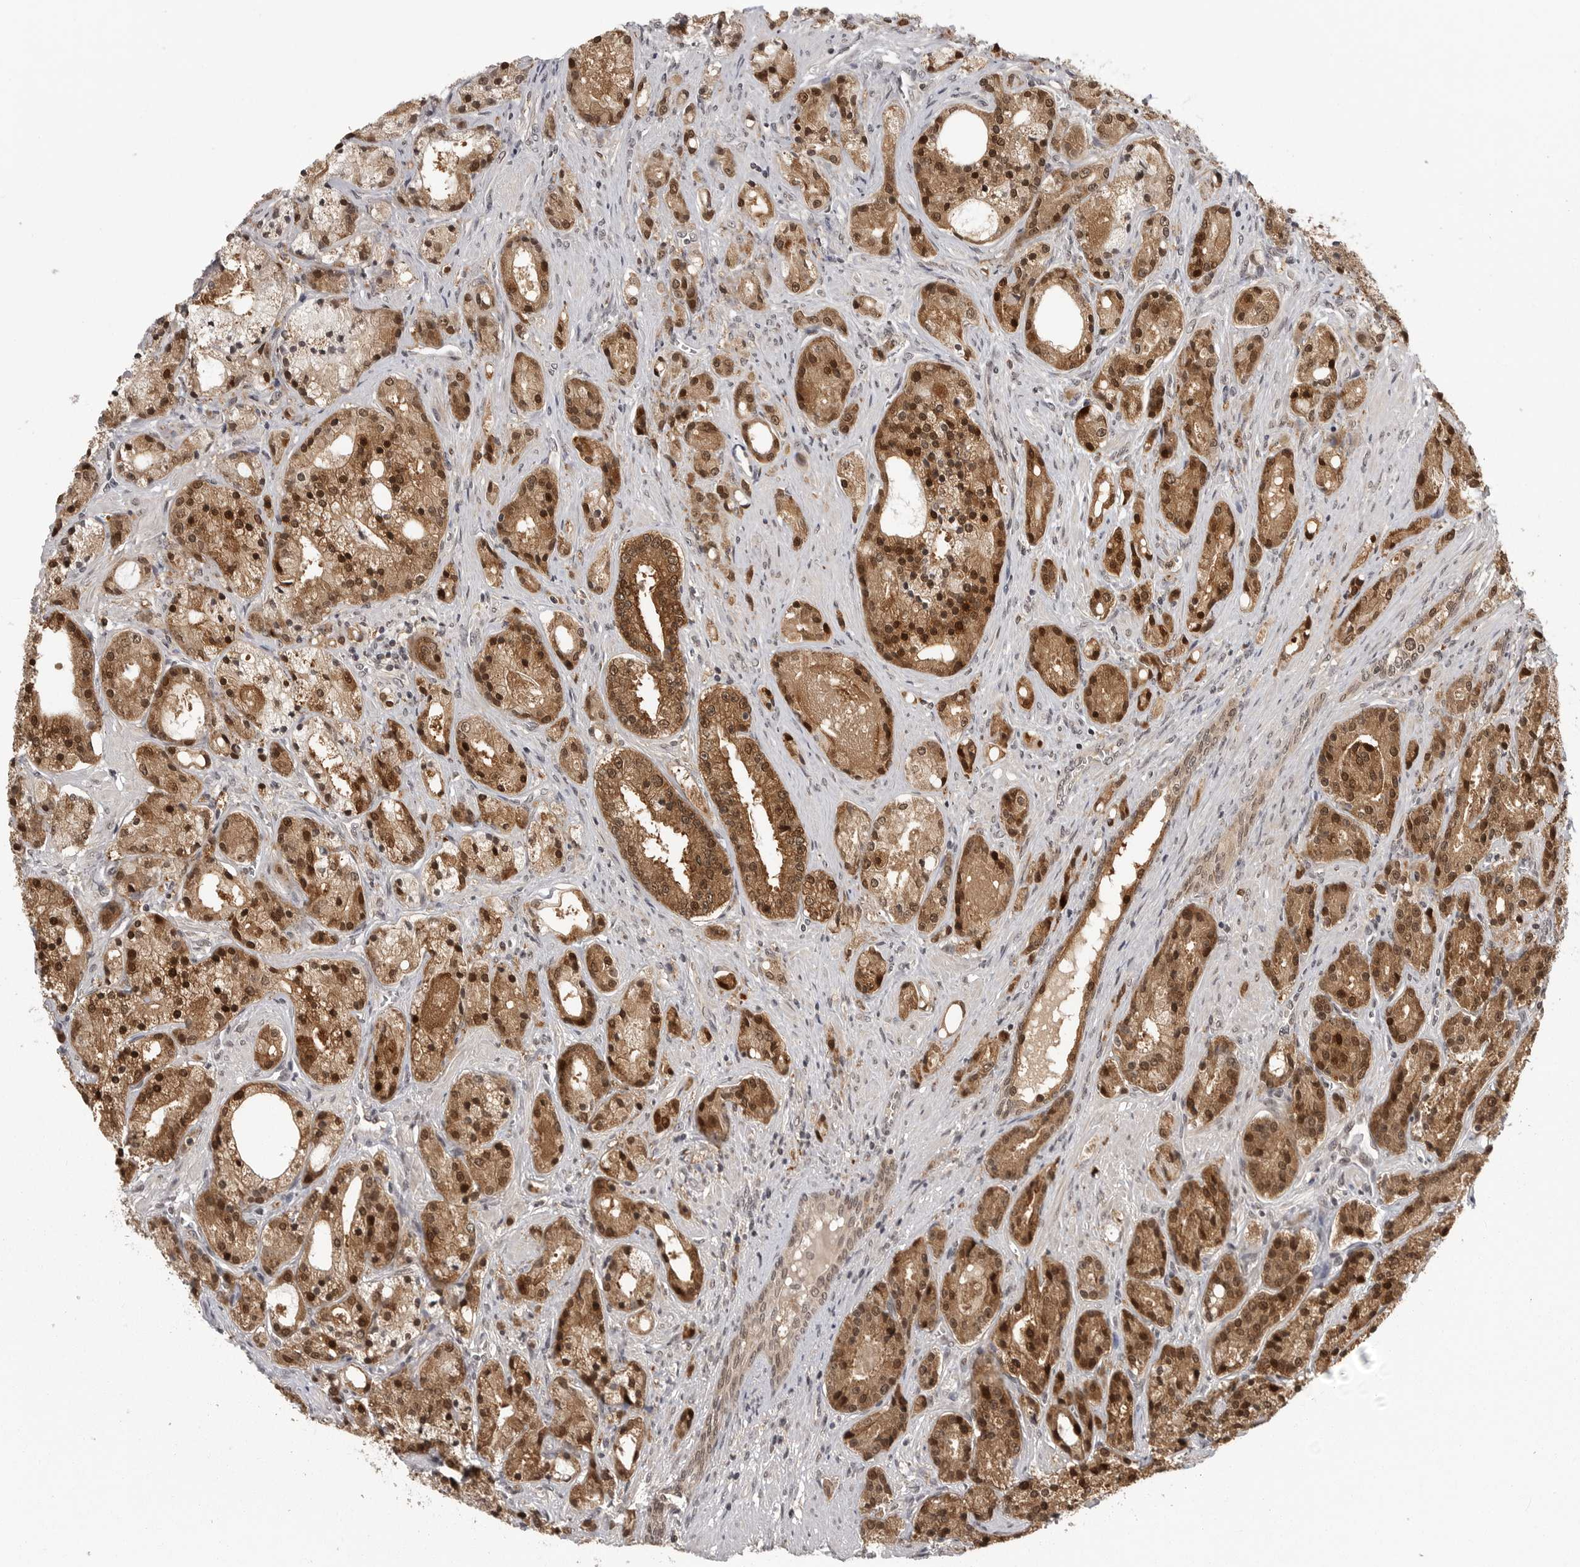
{"staining": {"intensity": "strong", "quantity": ">75%", "location": "cytoplasmic/membranous,nuclear"}, "tissue": "prostate cancer", "cell_type": "Tumor cells", "image_type": "cancer", "snomed": [{"axis": "morphology", "description": "Adenocarcinoma, High grade"}, {"axis": "topography", "description": "Prostate"}], "caption": "This histopathology image demonstrates IHC staining of adenocarcinoma (high-grade) (prostate), with high strong cytoplasmic/membranous and nuclear staining in about >75% of tumor cells.", "gene": "PEG3", "patient": {"sex": "male", "age": 60}}